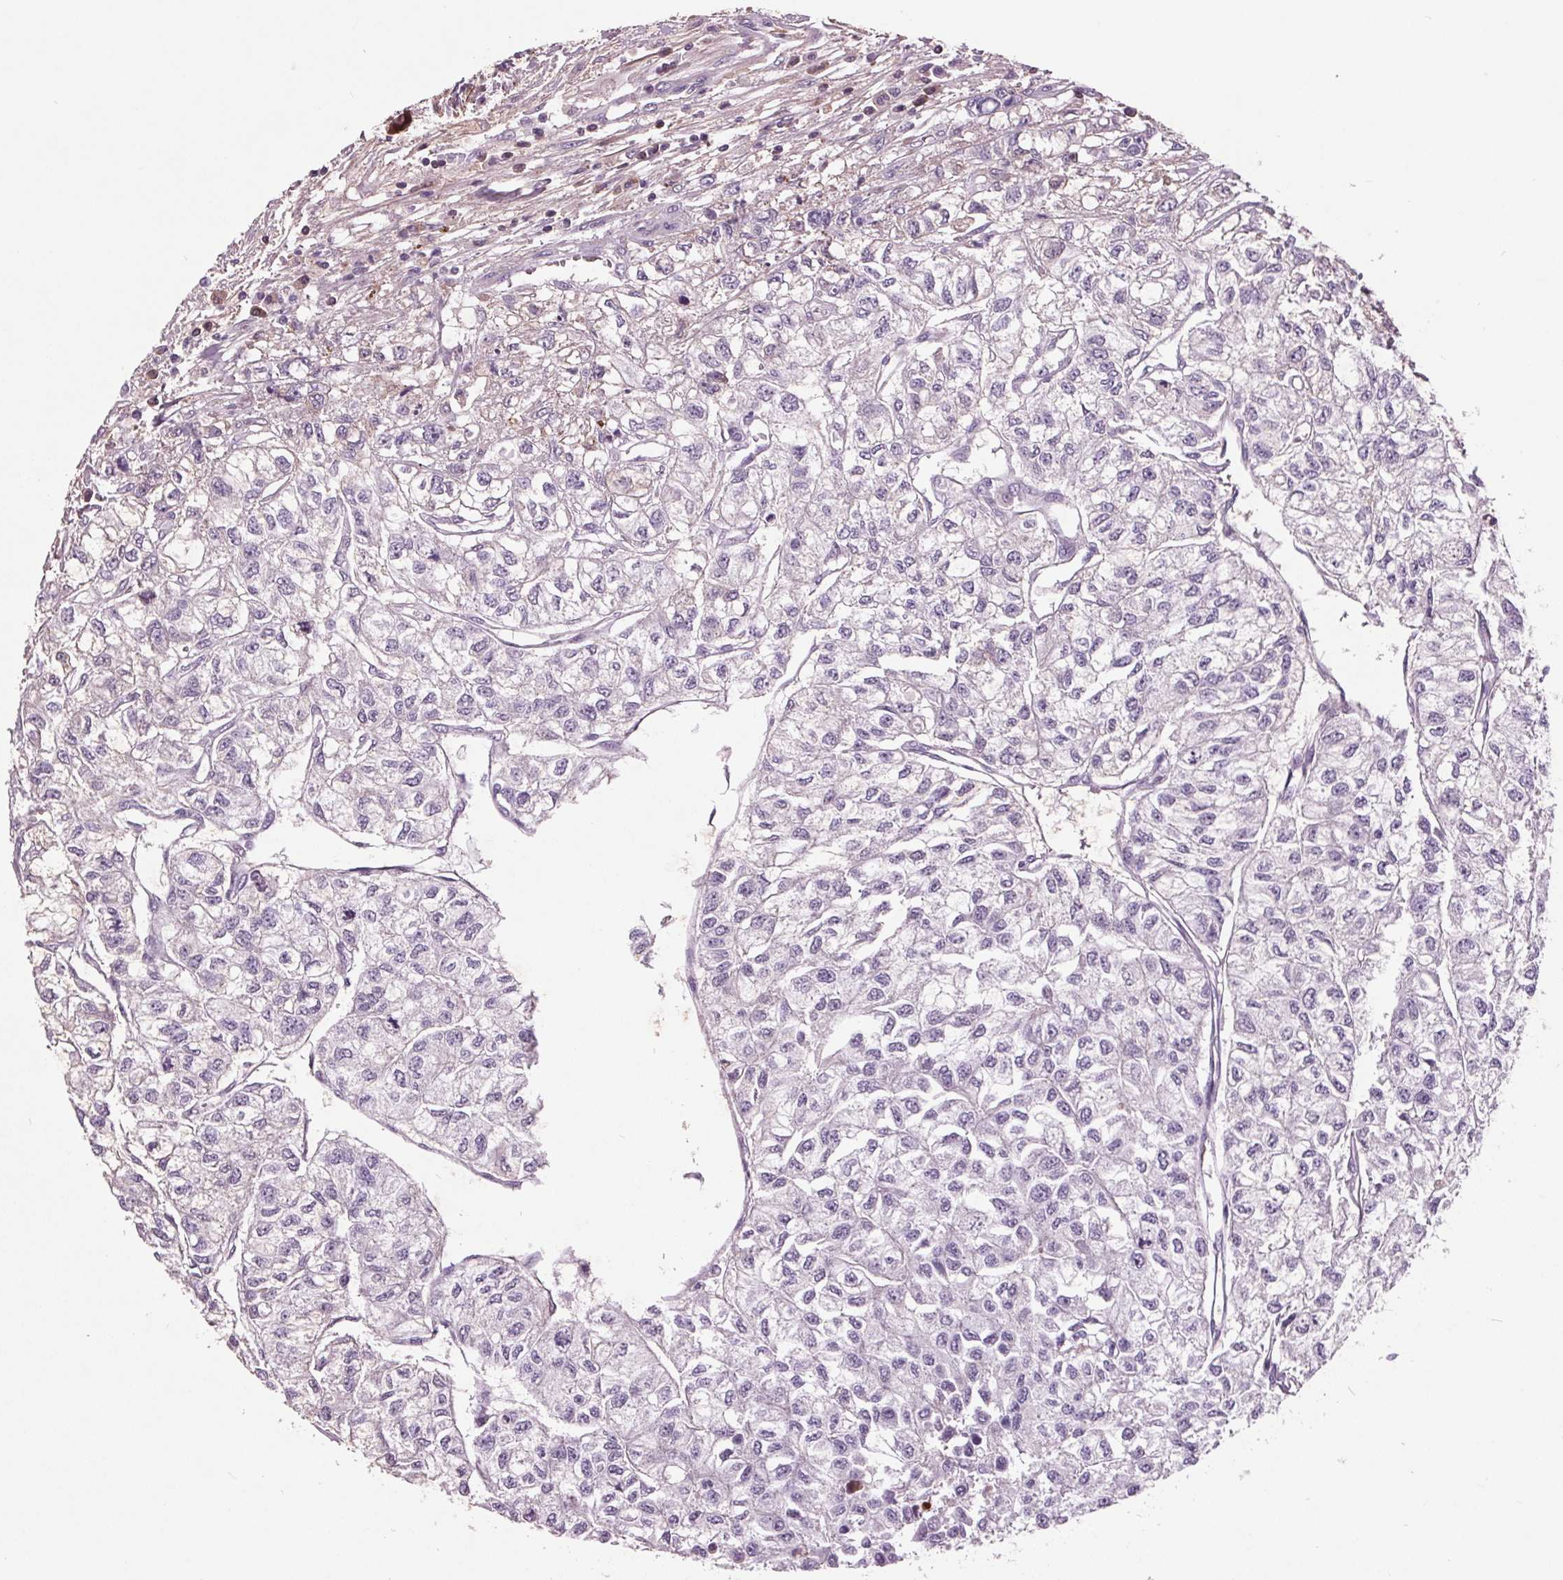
{"staining": {"intensity": "negative", "quantity": "none", "location": "none"}, "tissue": "renal cancer", "cell_type": "Tumor cells", "image_type": "cancer", "snomed": [{"axis": "morphology", "description": "Adenocarcinoma, NOS"}, {"axis": "topography", "description": "Kidney"}], "caption": "A histopathology image of renal cancer (adenocarcinoma) stained for a protein displays no brown staining in tumor cells. (Brightfield microscopy of DAB (3,3'-diaminobenzidine) IHC at high magnification).", "gene": "C6", "patient": {"sex": "male", "age": 56}}